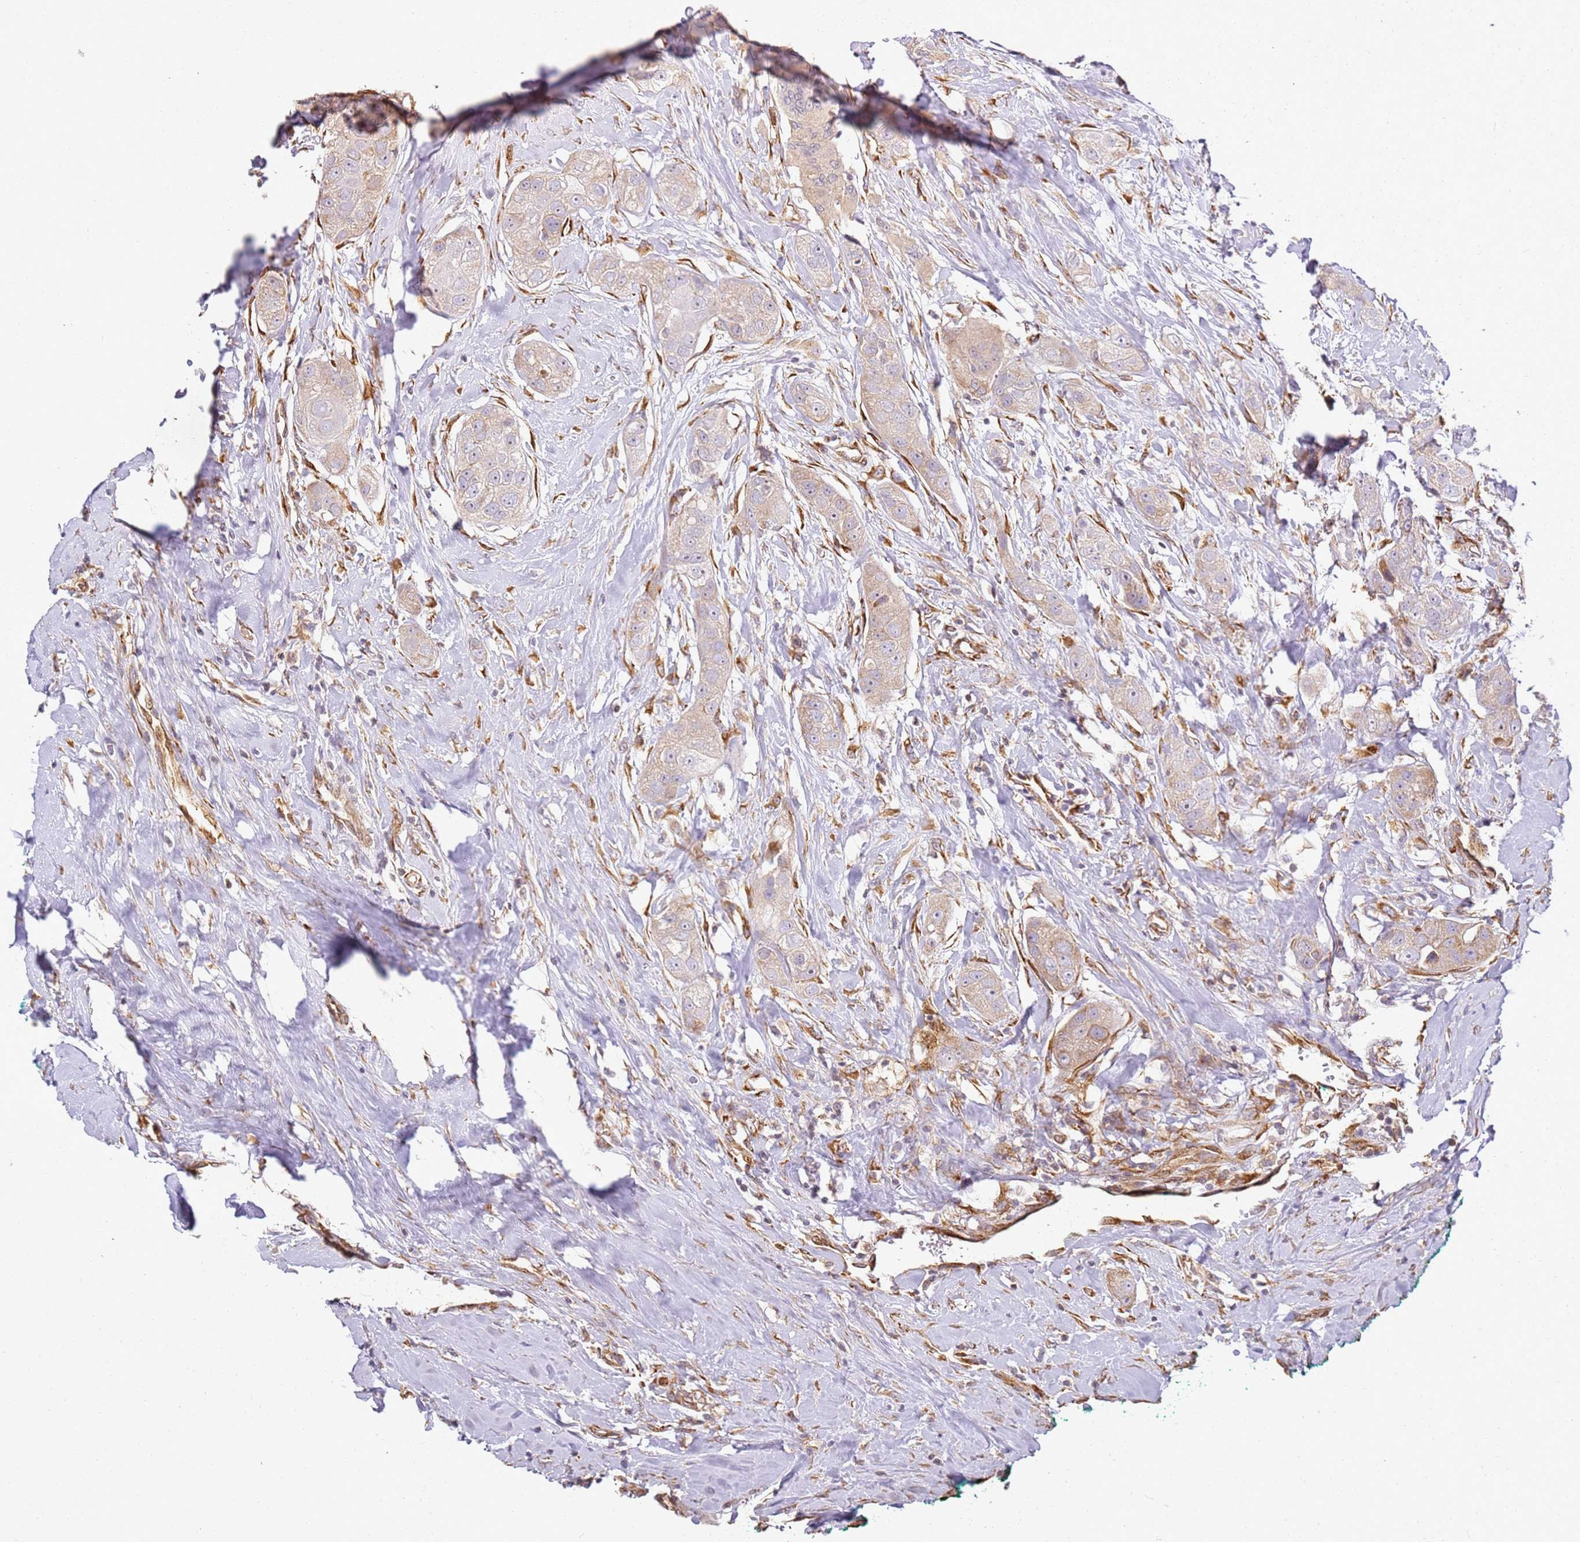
{"staining": {"intensity": "weak", "quantity": "25%-75%", "location": "cytoplasmic/membranous"}, "tissue": "head and neck cancer", "cell_type": "Tumor cells", "image_type": "cancer", "snomed": [{"axis": "morphology", "description": "Normal tissue, NOS"}, {"axis": "morphology", "description": "Squamous cell carcinoma, NOS"}, {"axis": "topography", "description": "Skeletal muscle"}, {"axis": "topography", "description": "Head-Neck"}], "caption": "Immunohistochemical staining of head and neck cancer displays low levels of weak cytoplasmic/membranous protein expression in about 25%-75% of tumor cells.", "gene": "GRAP", "patient": {"sex": "male", "age": 51}}